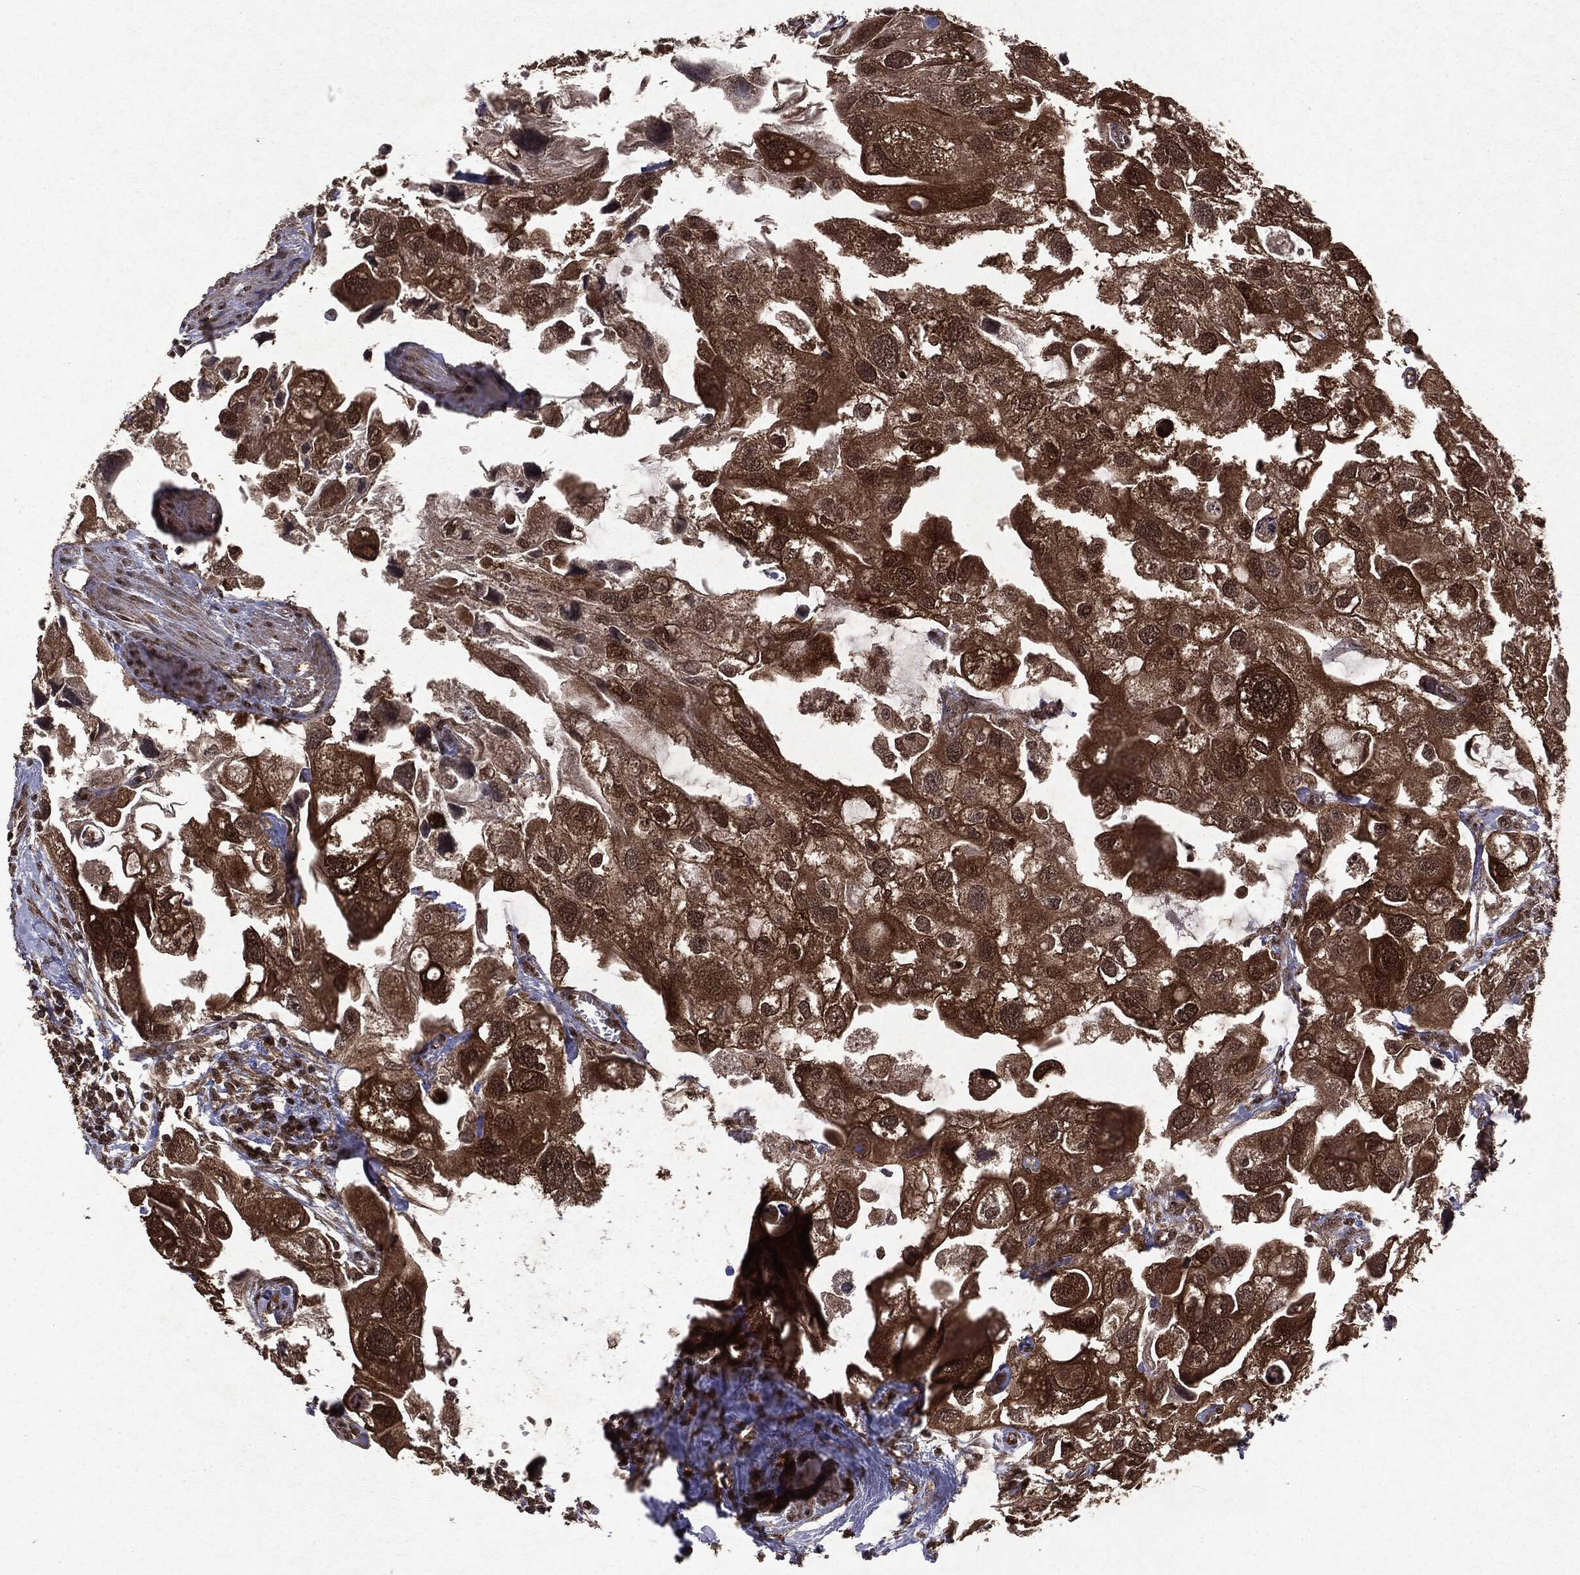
{"staining": {"intensity": "strong", "quantity": ">75%", "location": "cytoplasmic/membranous"}, "tissue": "urothelial cancer", "cell_type": "Tumor cells", "image_type": "cancer", "snomed": [{"axis": "morphology", "description": "Urothelial carcinoma, High grade"}, {"axis": "topography", "description": "Urinary bladder"}], "caption": "Strong cytoplasmic/membranous protein staining is seen in approximately >75% of tumor cells in urothelial cancer.", "gene": "PEBP1", "patient": {"sex": "male", "age": 59}}